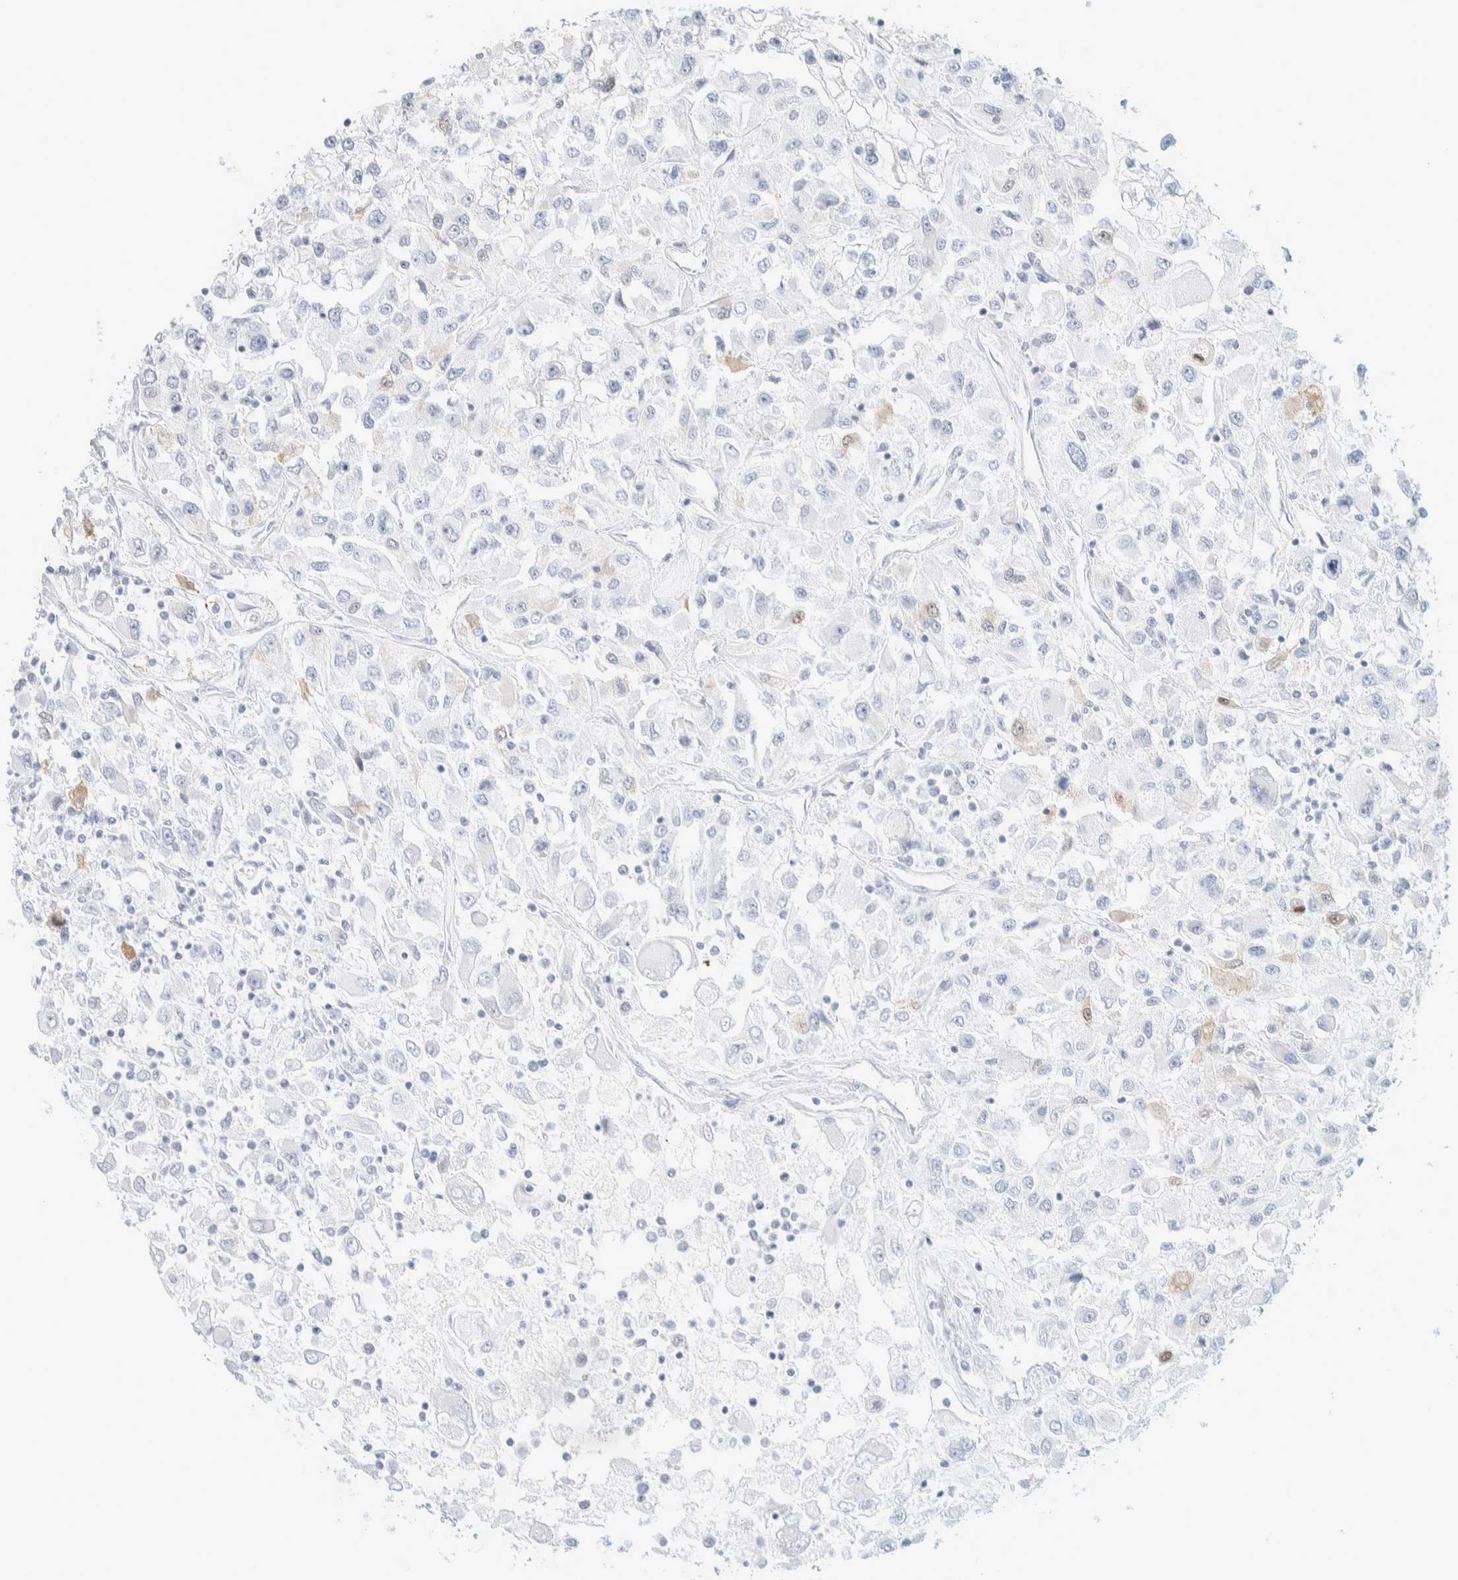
{"staining": {"intensity": "weak", "quantity": "<25%", "location": "cytoplasmic/membranous"}, "tissue": "renal cancer", "cell_type": "Tumor cells", "image_type": "cancer", "snomed": [{"axis": "morphology", "description": "Adenocarcinoma, NOS"}, {"axis": "topography", "description": "Kidney"}], "caption": "Tumor cells show no significant positivity in renal adenocarcinoma.", "gene": "ATCAY", "patient": {"sex": "female", "age": 52}}